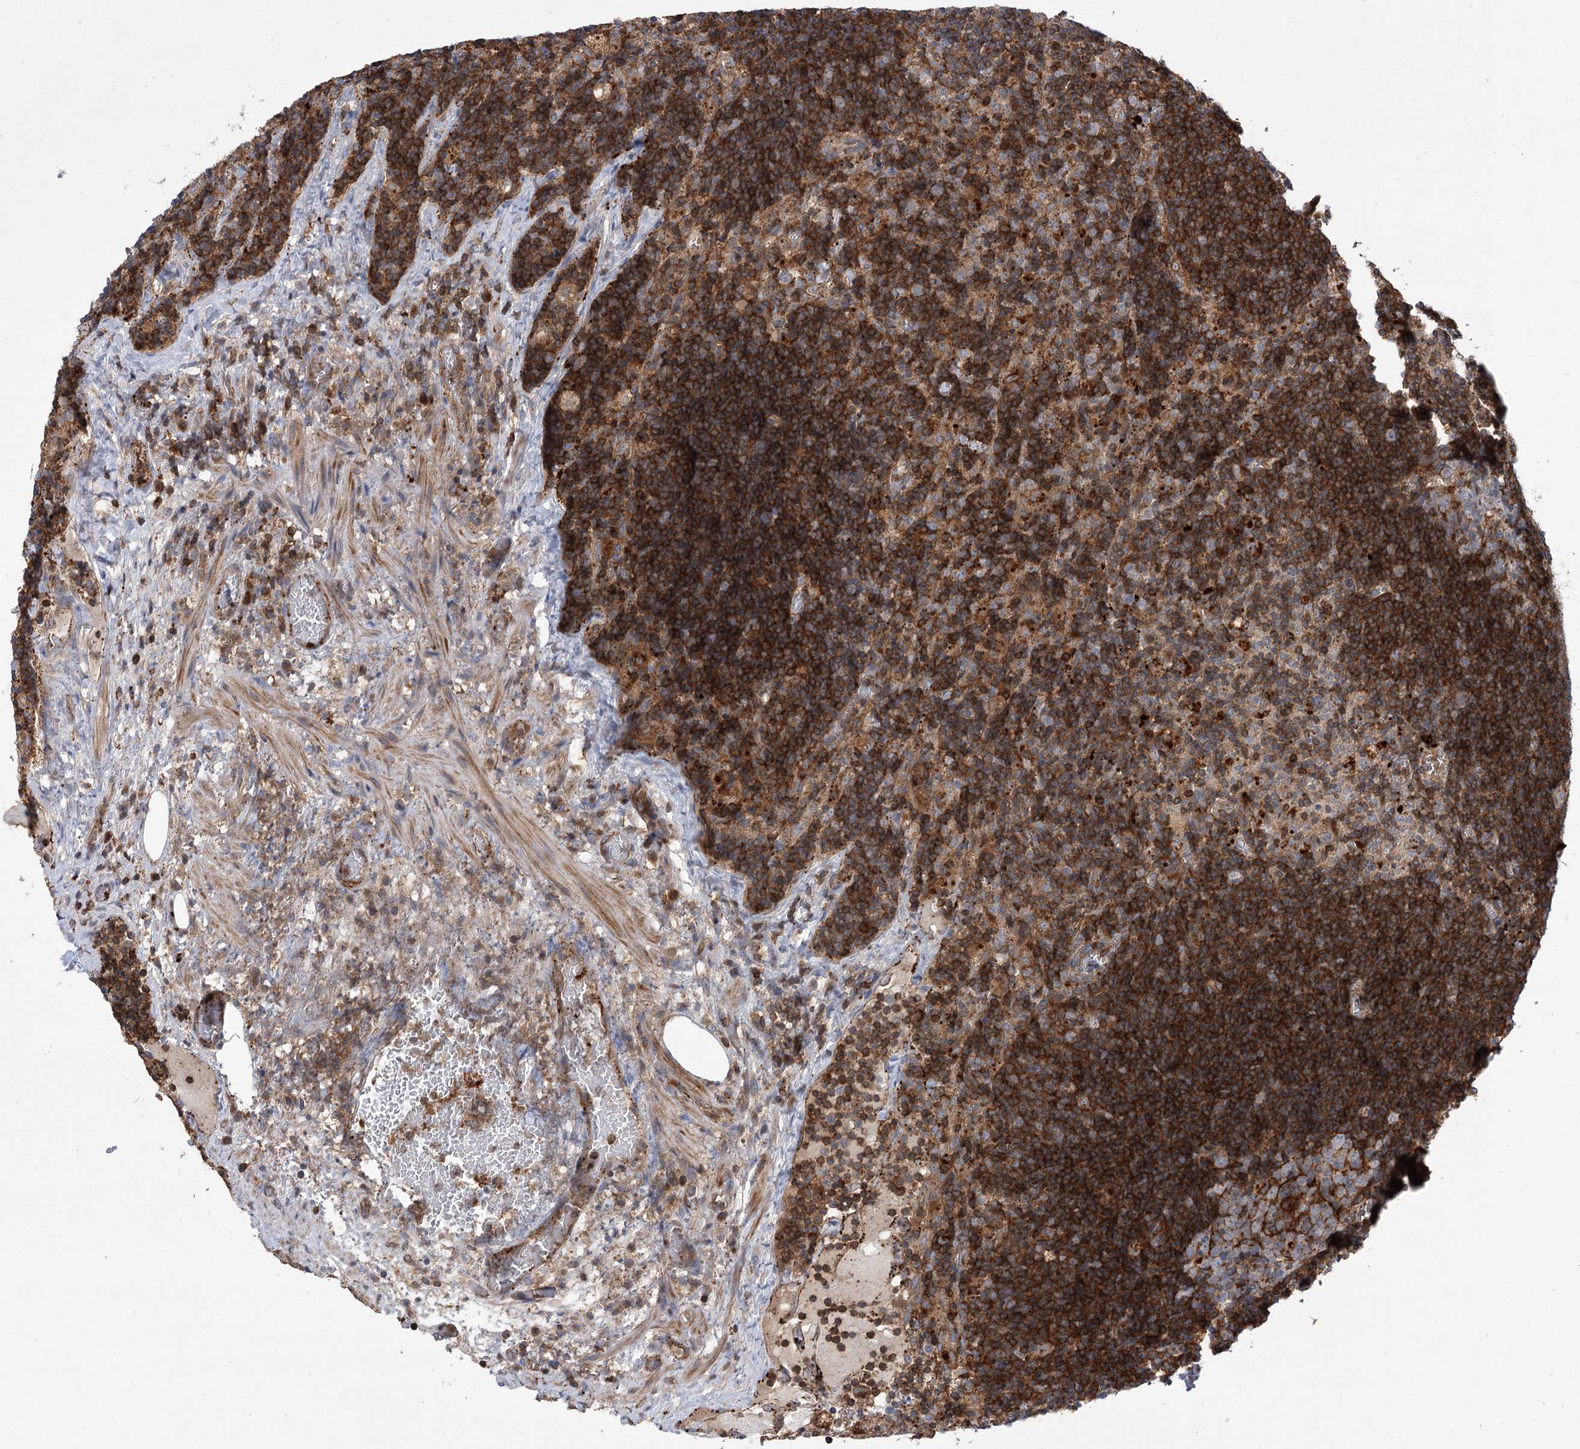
{"staining": {"intensity": "negative", "quantity": "none", "location": "none"}, "tissue": "lymph node", "cell_type": "Germinal center cells", "image_type": "normal", "snomed": [{"axis": "morphology", "description": "Normal tissue, NOS"}, {"axis": "topography", "description": "Lymph node"}], "caption": "Benign lymph node was stained to show a protein in brown. There is no significant staining in germinal center cells.", "gene": "VPS37B", "patient": {"sex": "male", "age": 69}}